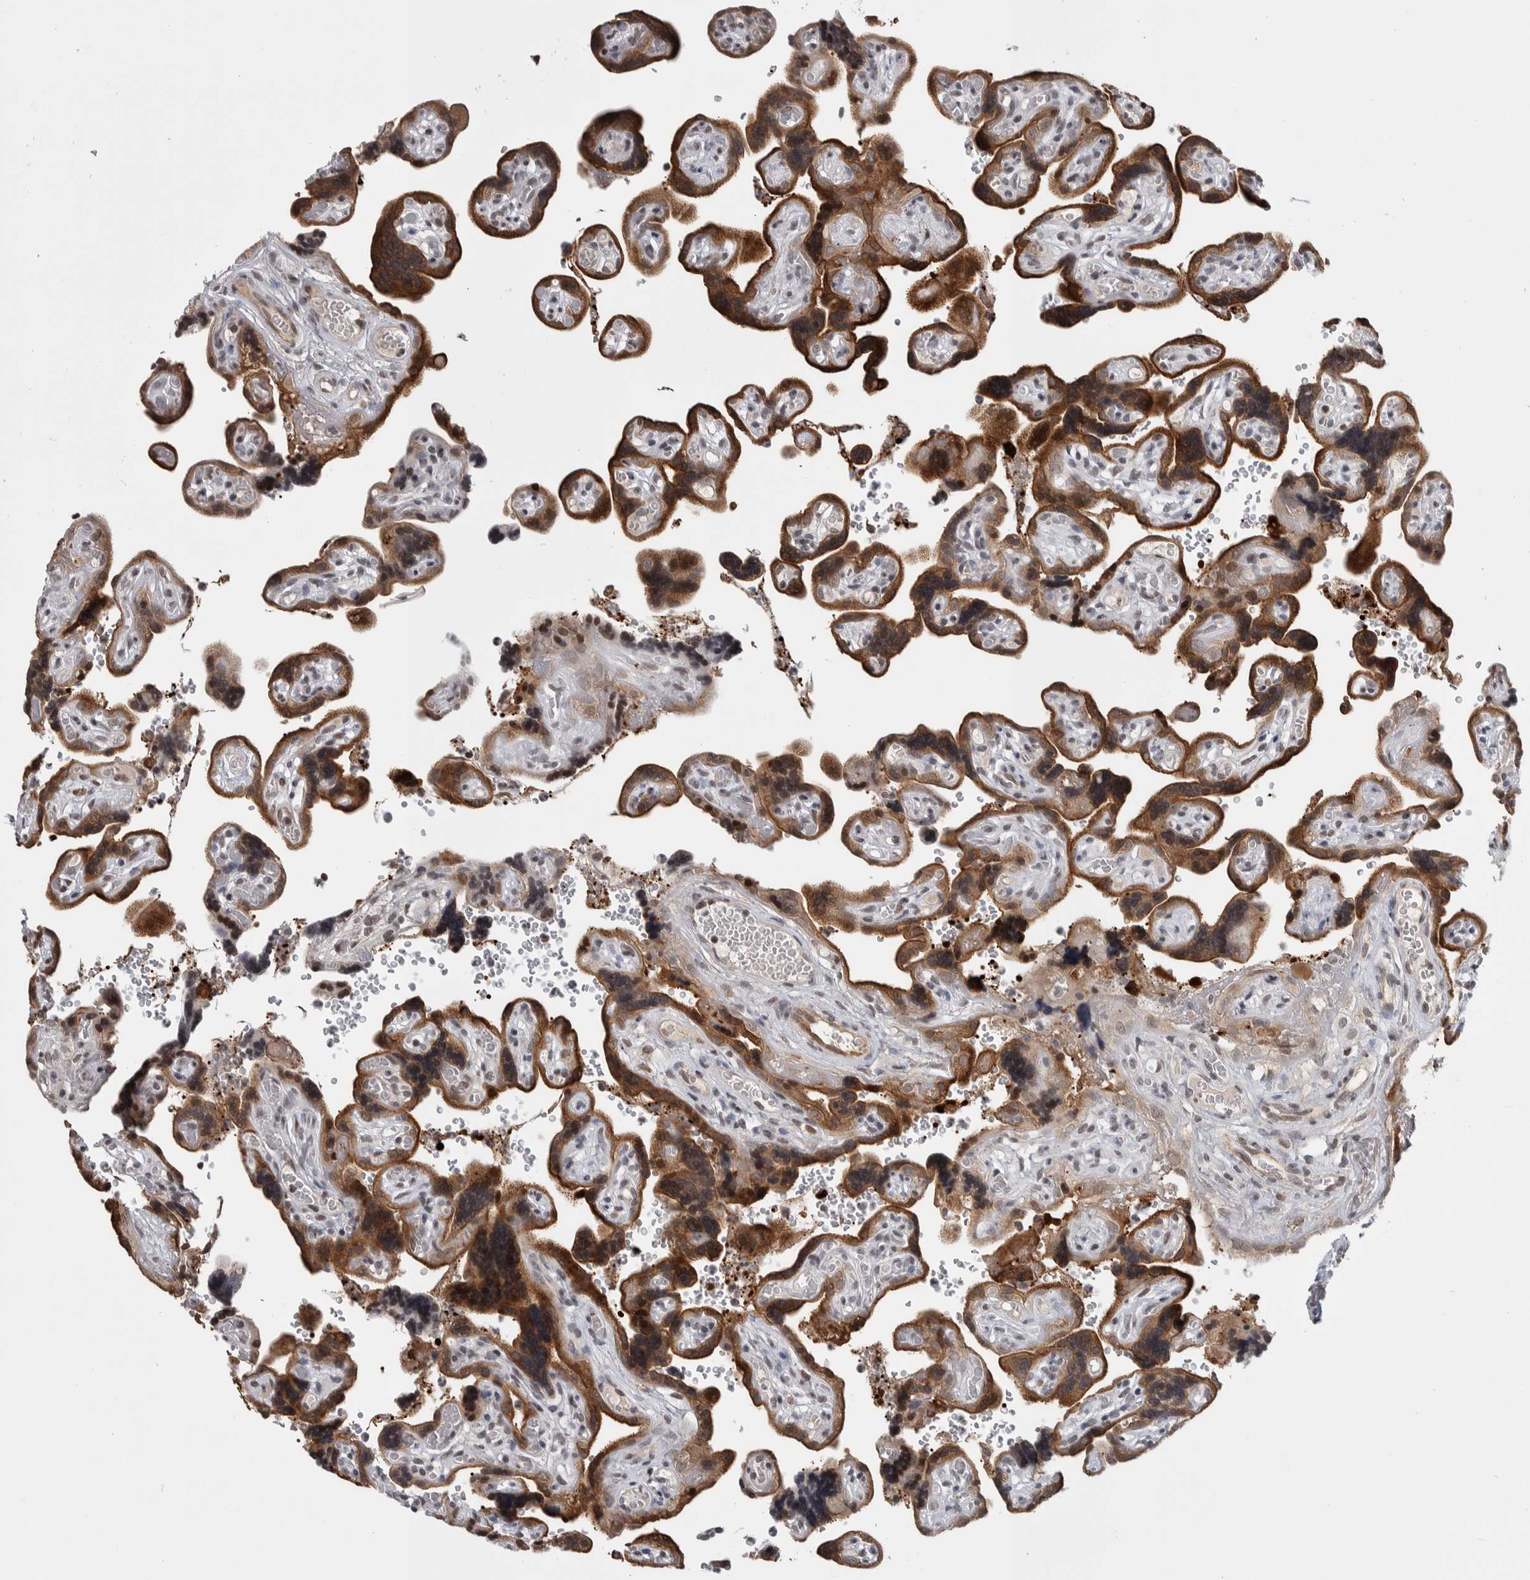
{"staining": {"intensity": "strong", "quantity": "25%-75%", "location": "cytoplasmic/membranous"}, "tissue": "placenta", "cell_type": "Decidual cells", "image_type": "normal", "snomed": [{"axis": "morphology", "description": "Normal tissue, NOS"}, {"axis": "topography", "description": "Placenta"}], "caption": "IHC micrograph of normal placenta stained for a protein (brown), which displays high levels of strong cytoplasmic/membranous staining in about 25%-75% of decidual cells.", "gene": "ZSCAN21", "patient": {"sex": "female", "age": 30}}